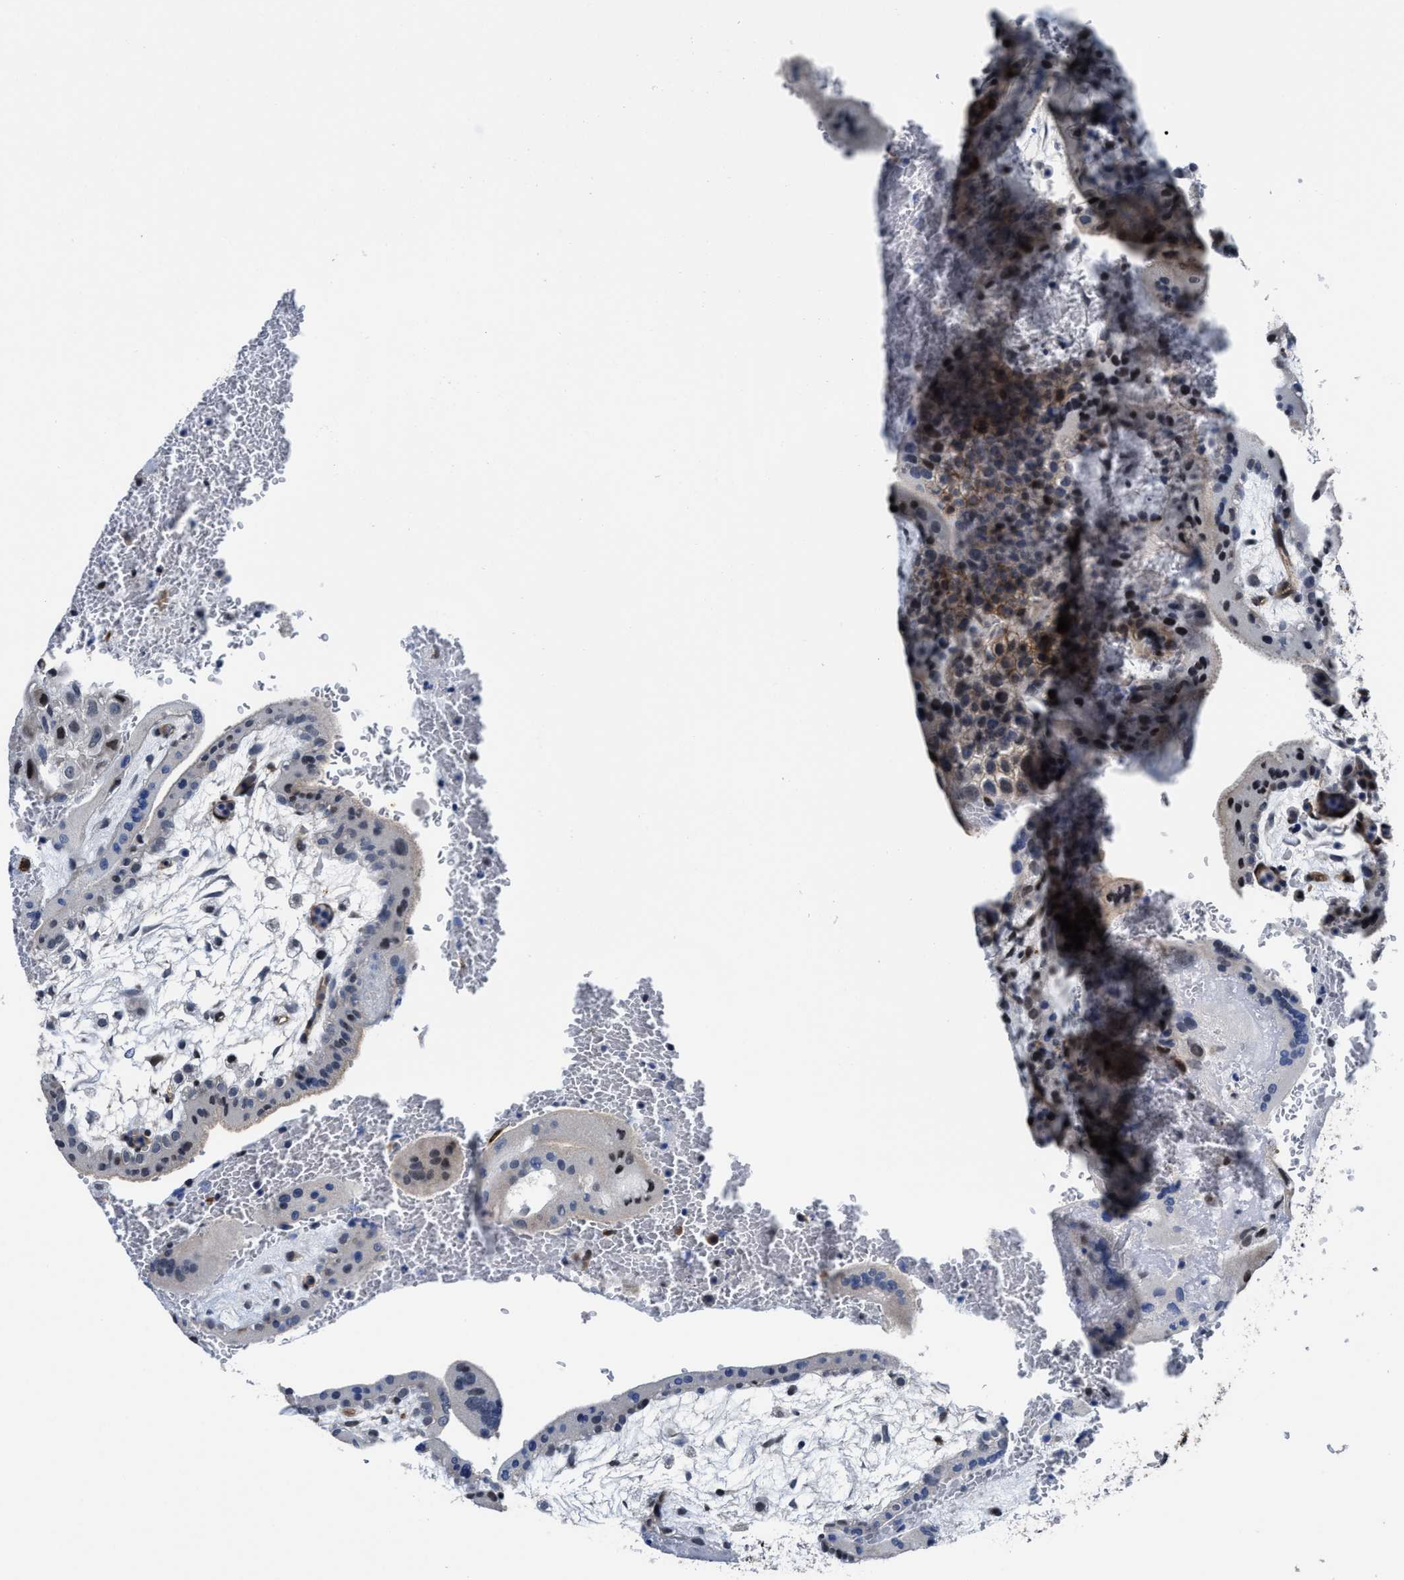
{"staining": {"intensity": "negative", "quantity": "none", "location": "none"}, "tissue": "placenta", "cell_type": "Decidual cells", "image_type": "normal", "snomed": [{"axis": "morphology", "description": "Normal tissue, NOS"}, {"axis": "topography", "description": "Placenta"}], "caption": "This is an immunohistochemistry micrograph of unremarkable placenta. There is no staining in decidual cells.", "gene": "MARCKSL1", "patient": {"sex": "female", "age": 35}}